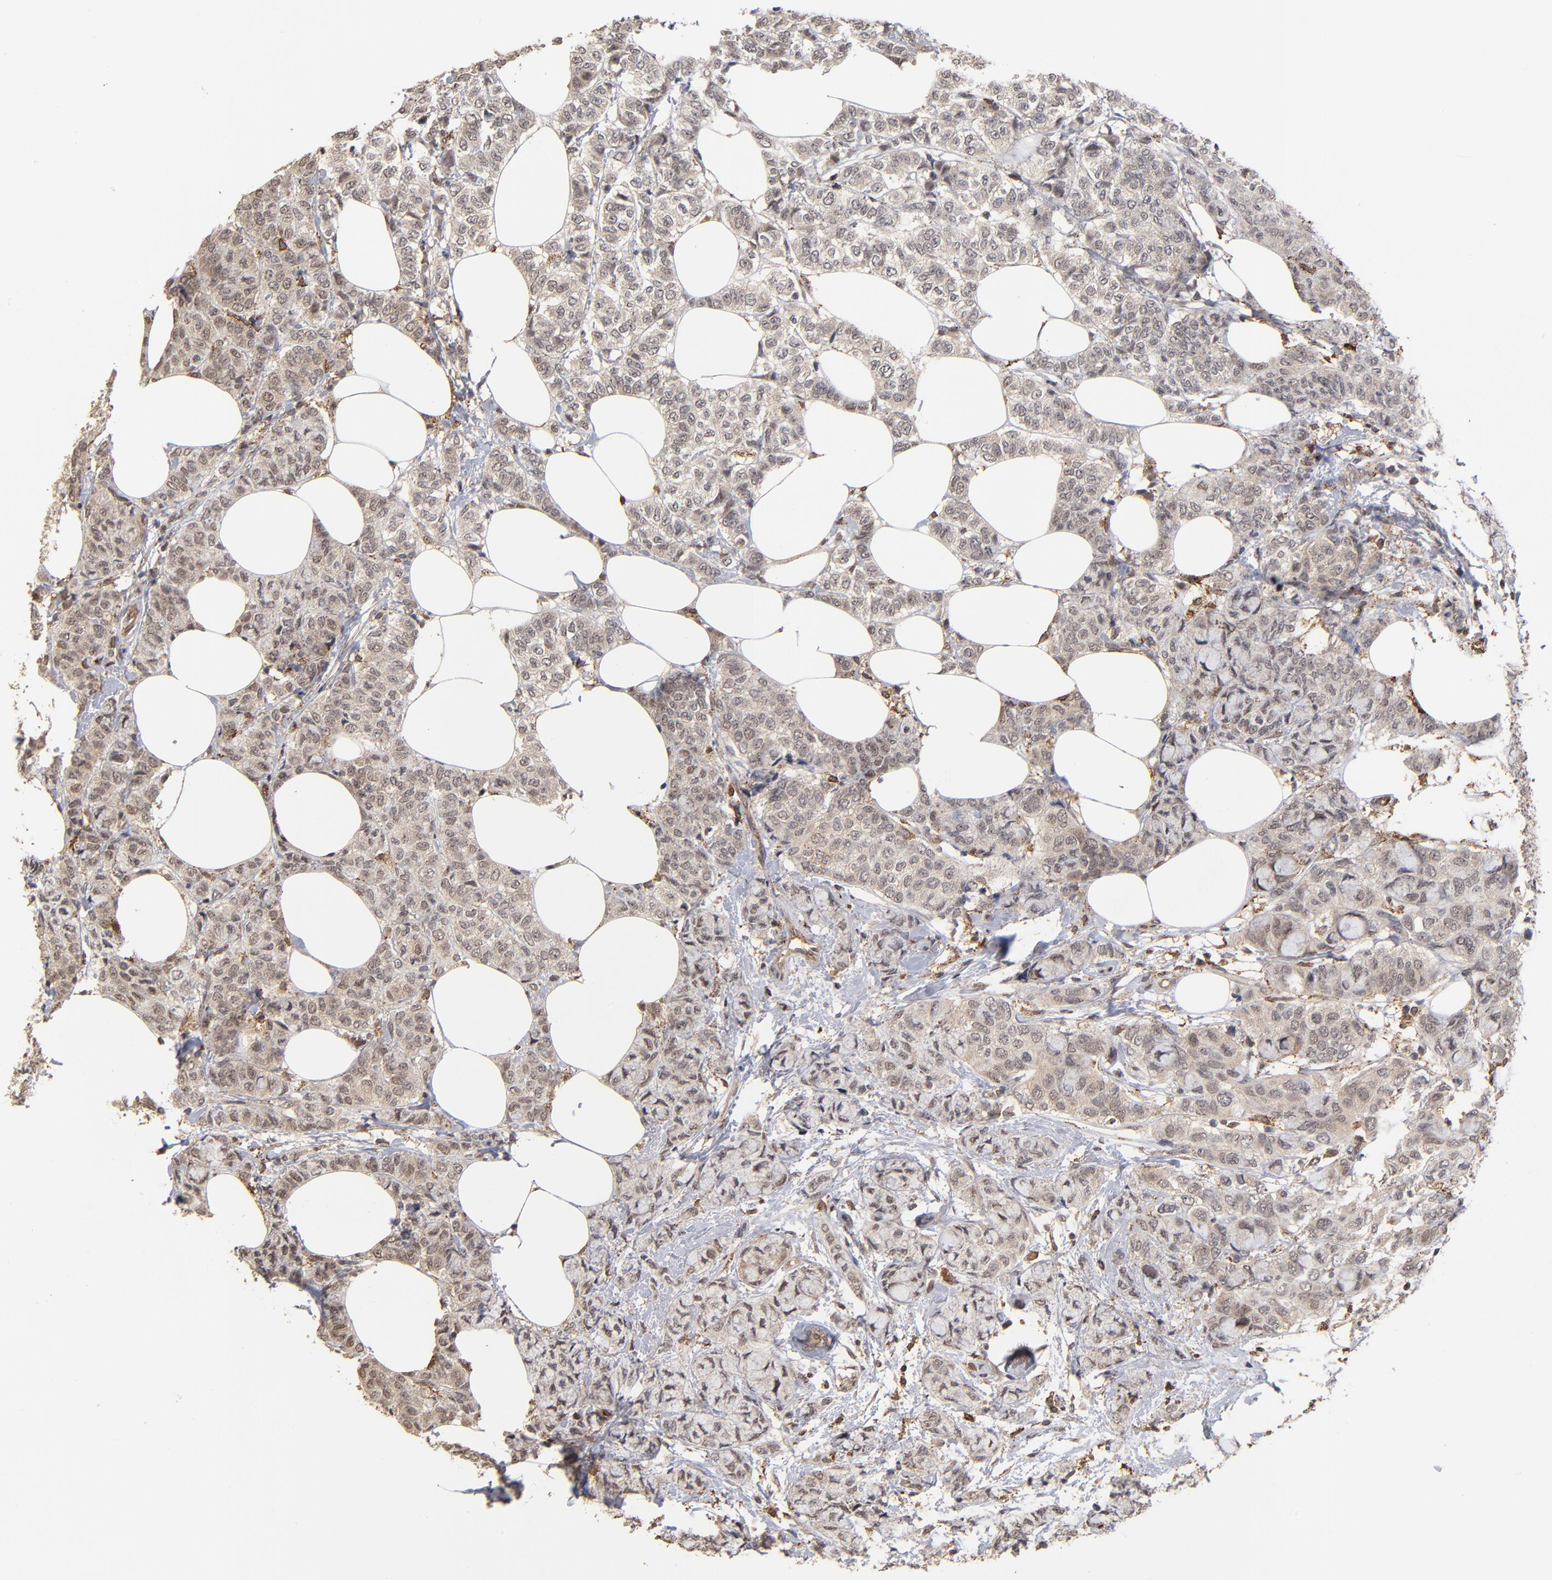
{"staining": {"intensity": "weak", "quantity": "25%-75%", "location": "cytoplasmic/membranous"}, "tissue": "breast cancer", "cell_type": "Tumor cells", "image_type": "cancer", "snomed": [{"axis": "morphology", "description": "Lobular carcinoma"}, {"axis": "topography", "description": "Breast"}], "caption": "Human breast cancer stained with a brown dye displays weak cytoplasmic/membranous positive expression in about 25%-75% of tumor cells.", "gene": "ASB8", "patient": {"sex": "female", "age": 60}}